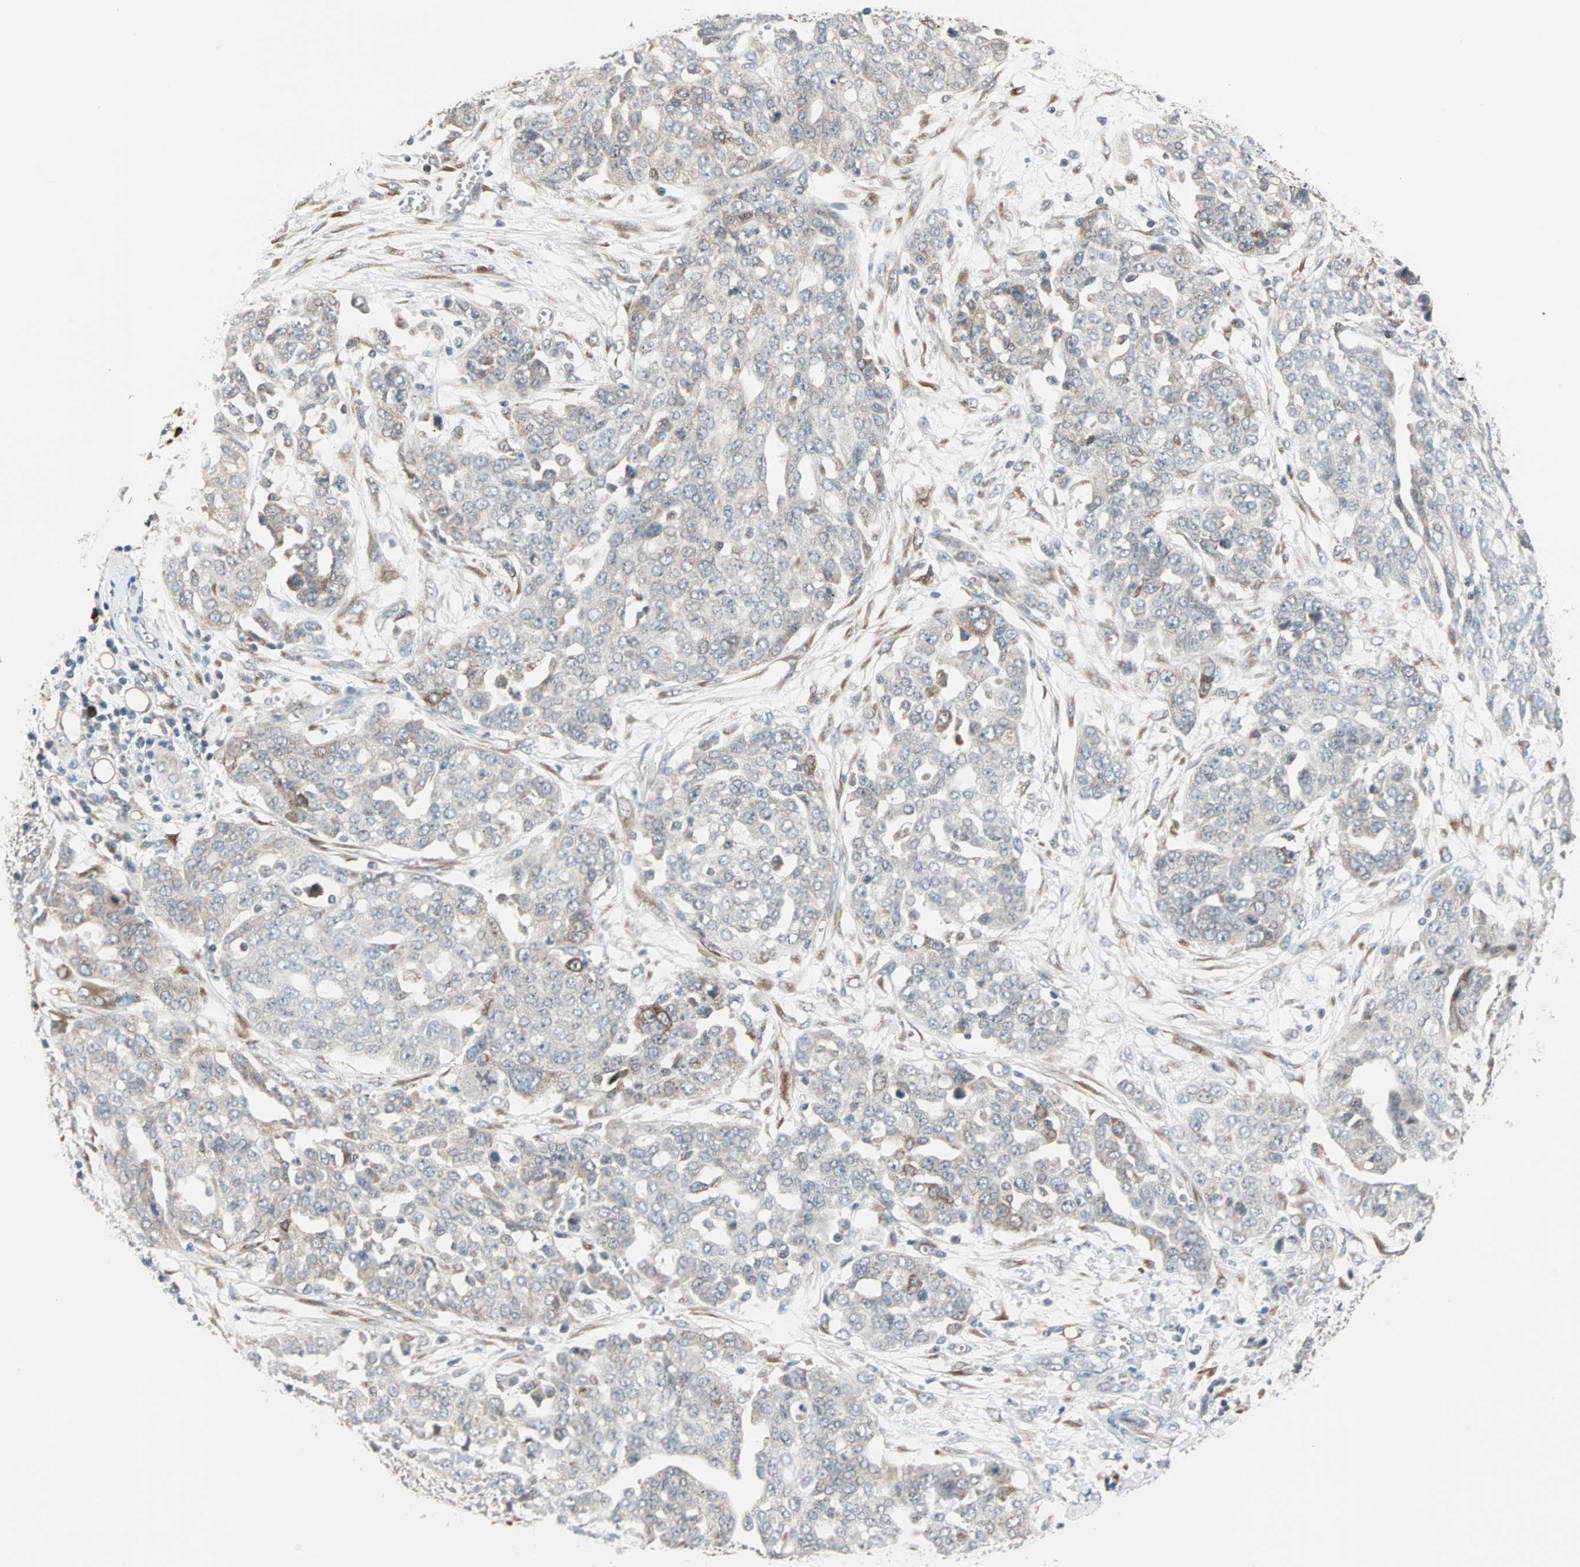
{"staining": {"intensity": "weak", "quantity": "<25%", "location": "cytoplasmic/membranous"}, "tissue": "ovarian cancer", "cell_type": "Tumor cells", "image_type": "cancer", "snomed": [{"axis": "morphology", "description": "Cystadenocarcinoma, serous, NOS"}, {"axis": "topography", "description": "Soft tissue"}, {"axis": "topography", "description": "Ovary"}], "caption": "Immunohistochemical staining of human ovarian cancer reveals no significant expression in tumor cells.", "gene": "SAR1A", "patient": {"sex": "female", "age": 57}}